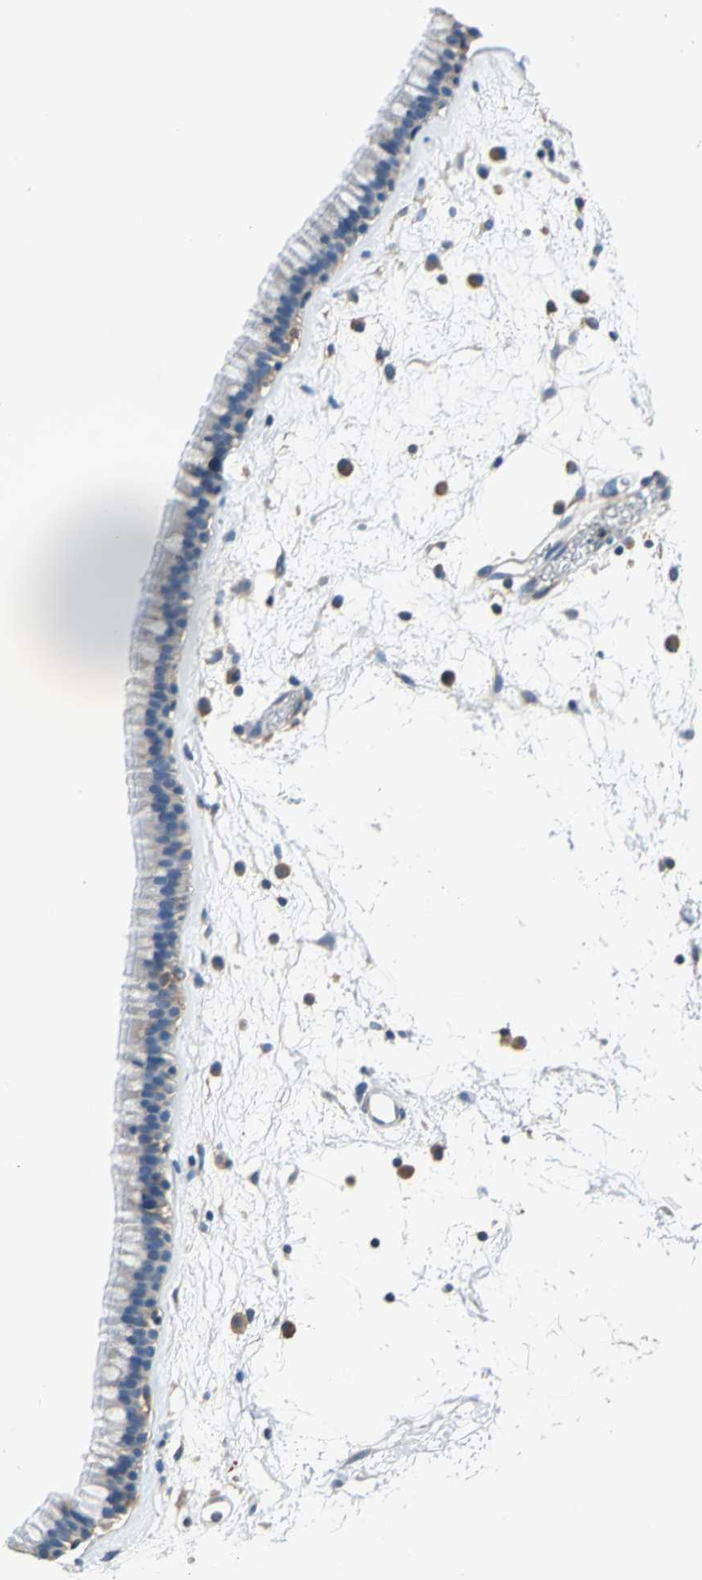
{"staining": {"intensity": "weak", "quantity": "<25%", "location": "cytoplasmic/membranous"}, "tissue": "nasopharynx", "cell_type": "Respiratory epithelial cells", "image_type": "normal", "snomed": [{"axis": "morphology", "description": "Normal tissue, NOS"}, {"axis": "morphology", "description": "Inflammation, NOS"}, {"axis": "topography", "description": "Nasopharynx"}], "caption": "The immunohistochemistry (IHC) photomicrograph has no significant expression in respiratory epithelial cells of nasopharynx. The staining was performed using DAB (3,3'-diaminobenzidine) to visualize the protein expression in brown, while the nuclei were stained in blue with hematoxylin (Magnification: 20x).", "gene": "PRKCA", "patient": {"sex": "male", "age": 48}}